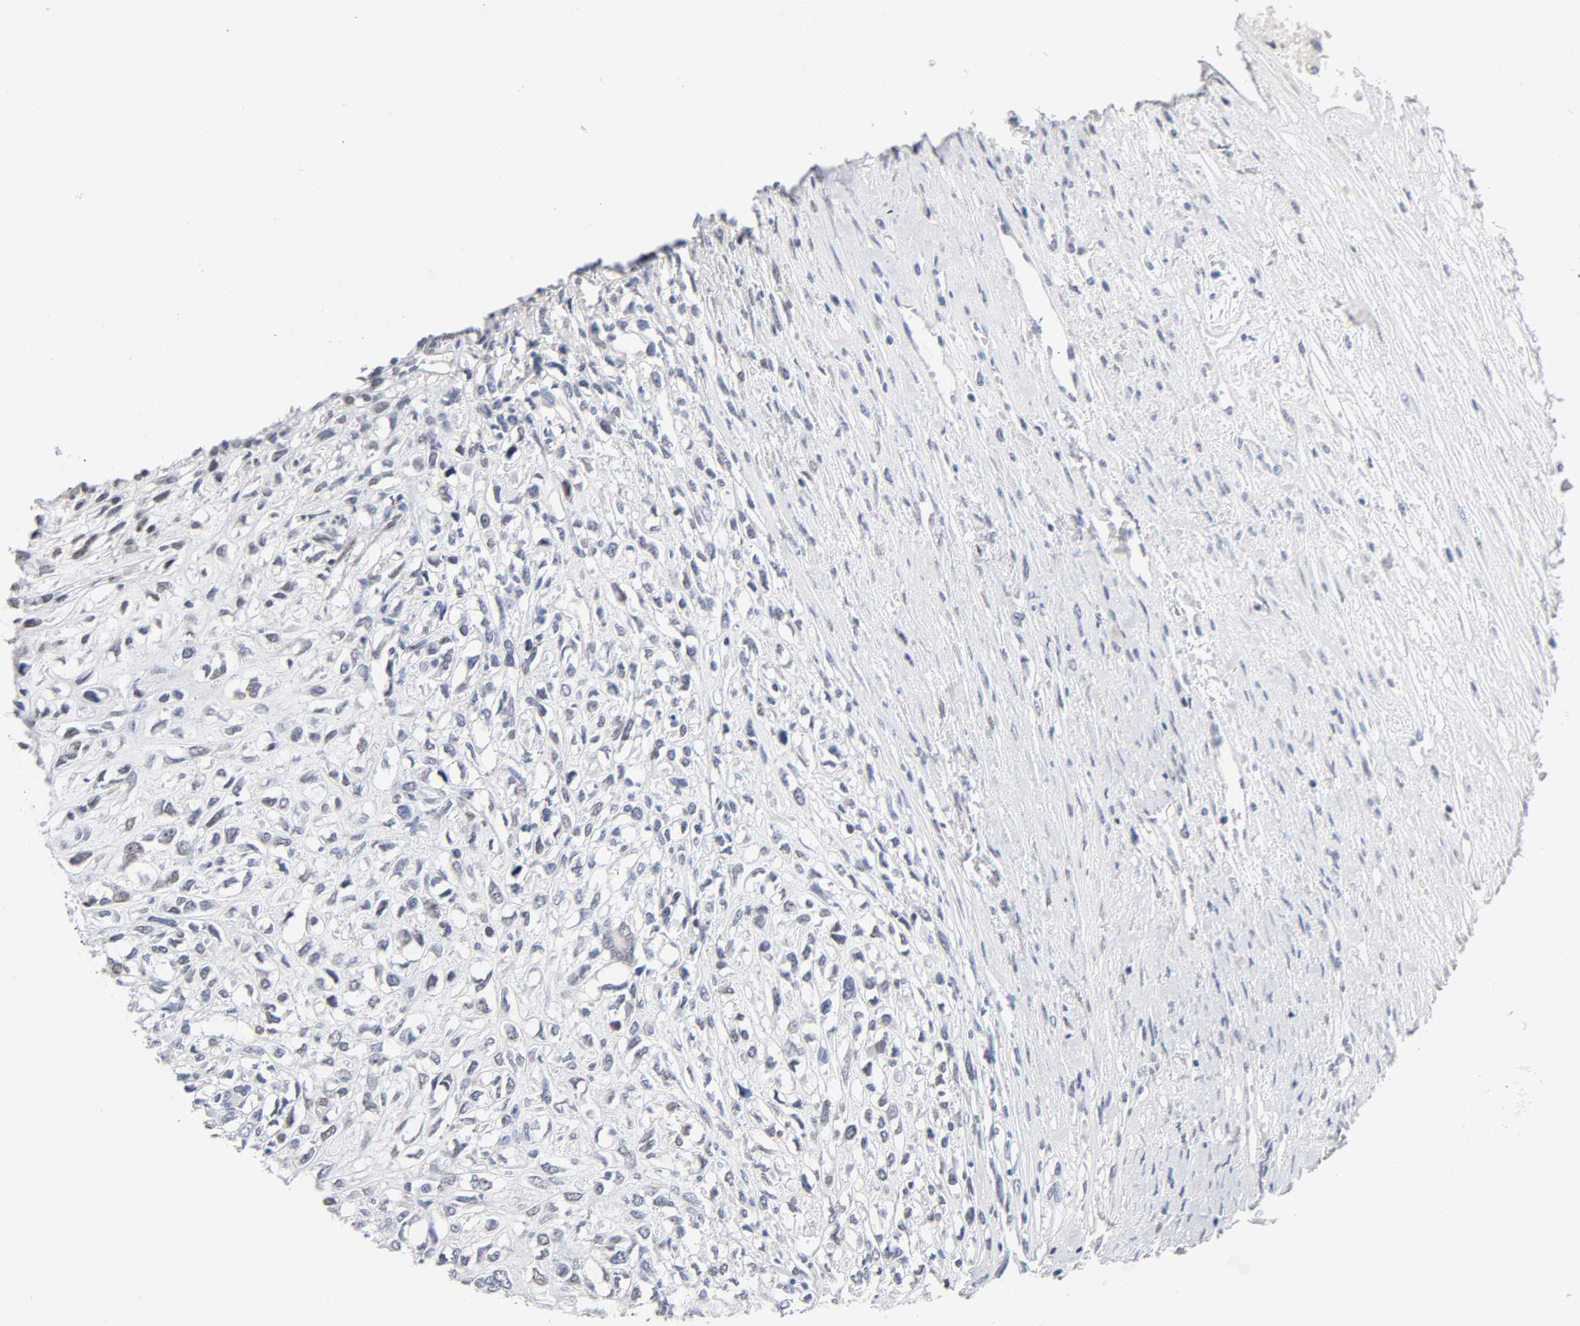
{"staining": {"intensity": "weak", "quantity": "<25%", "location": "nuclear"}, "tissue": "head and neck cancer", "cell_type": "Tumor cells", "image_type": "cancer", "snomed": [{"axis": "morphology", "description": "Necrosis, NOS"}, {"axis": "morphology", "description": "Neoplasm, malignant, NOS"}, {"axis": "topography", "description": "Salivary gland"}, {"axis": "topography", "description": "Head-Neck"}], "caption": "Head and neck cancer stained for a protein using IHC shows no expression tumor cells.", "gene": "NFATC1", "patient": {"sex": "male", "age": 43}}